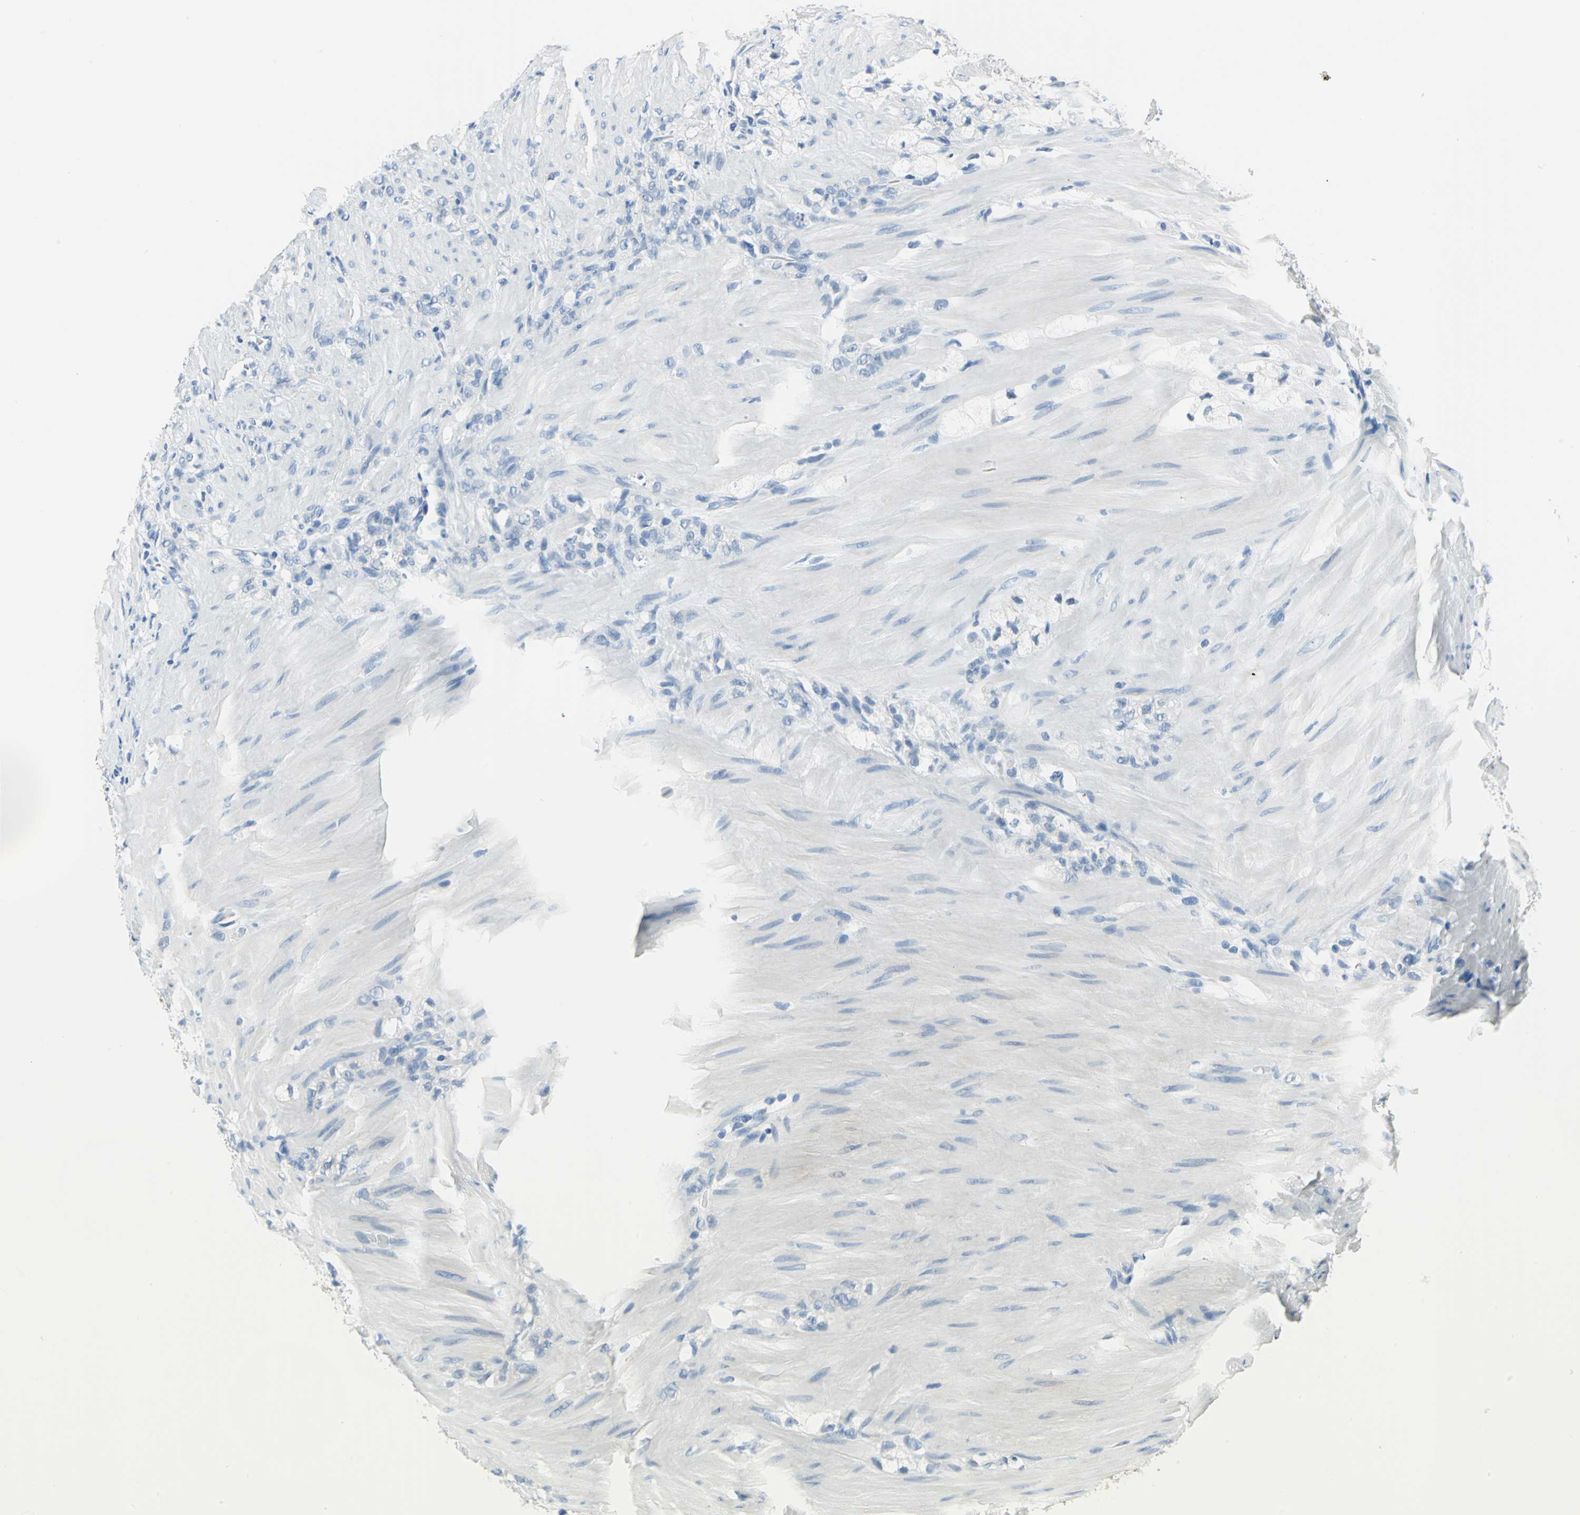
{"staining": {"intensity": "negative", "quantity": "none", "location": "none"}, "tissue": "stomach cancer", "cell_type": "Tumor cells", "image_type": "cancer", "snomed": [{"axis": "morphology", "description": "Adenocarcinoma, NOS"}, {"axis": "topography", "description": "Stomach"}], "caption": "A micrograph of human stomach adenocarcinoma is negative for staining in tumor cells.", "gene": "PKLR", "patient": {"sex": "male", "age": 82}}